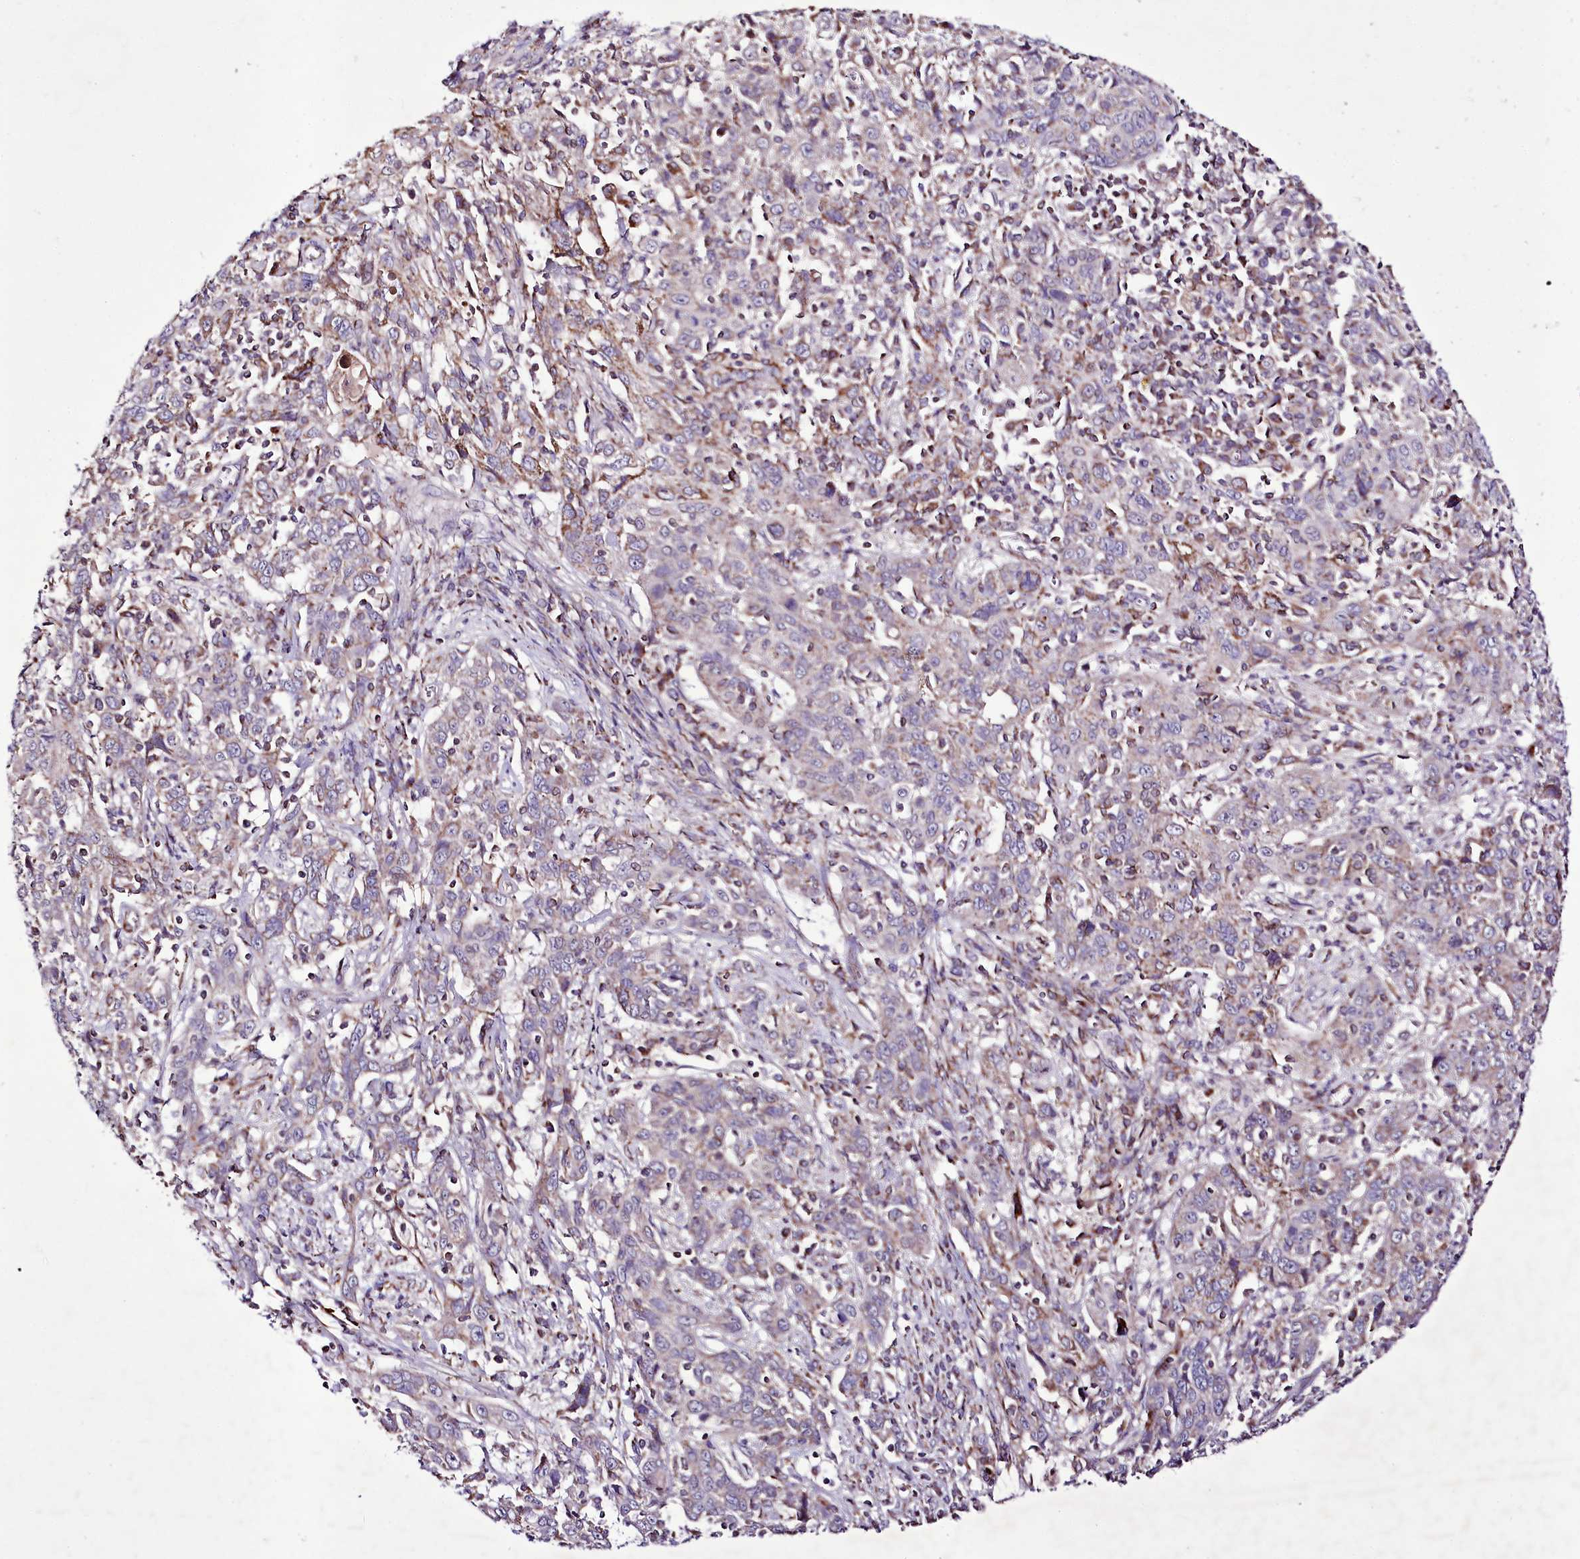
{"staining": {"intensity": "moderate", "quantity": "<25%", "location": "cytoplasmic/membranous"}, "tissue": "cervical cancer", "cell_type": "Tumor cells", "image_type": "cancer", "snomed": [{"axis": "morphology", "description": "Squamous cell carcinoma, NOS"}, {"axis": "topography", "description": "Cervix"}], "caption": "A brown stain labels moderate cytoplasmic/membranous positivity of a protein in human cervical cancer (squamous cell carcinoma) tumor cells.", "gene": "ATE1", "patient": {"sex": "female", "age": 46}}